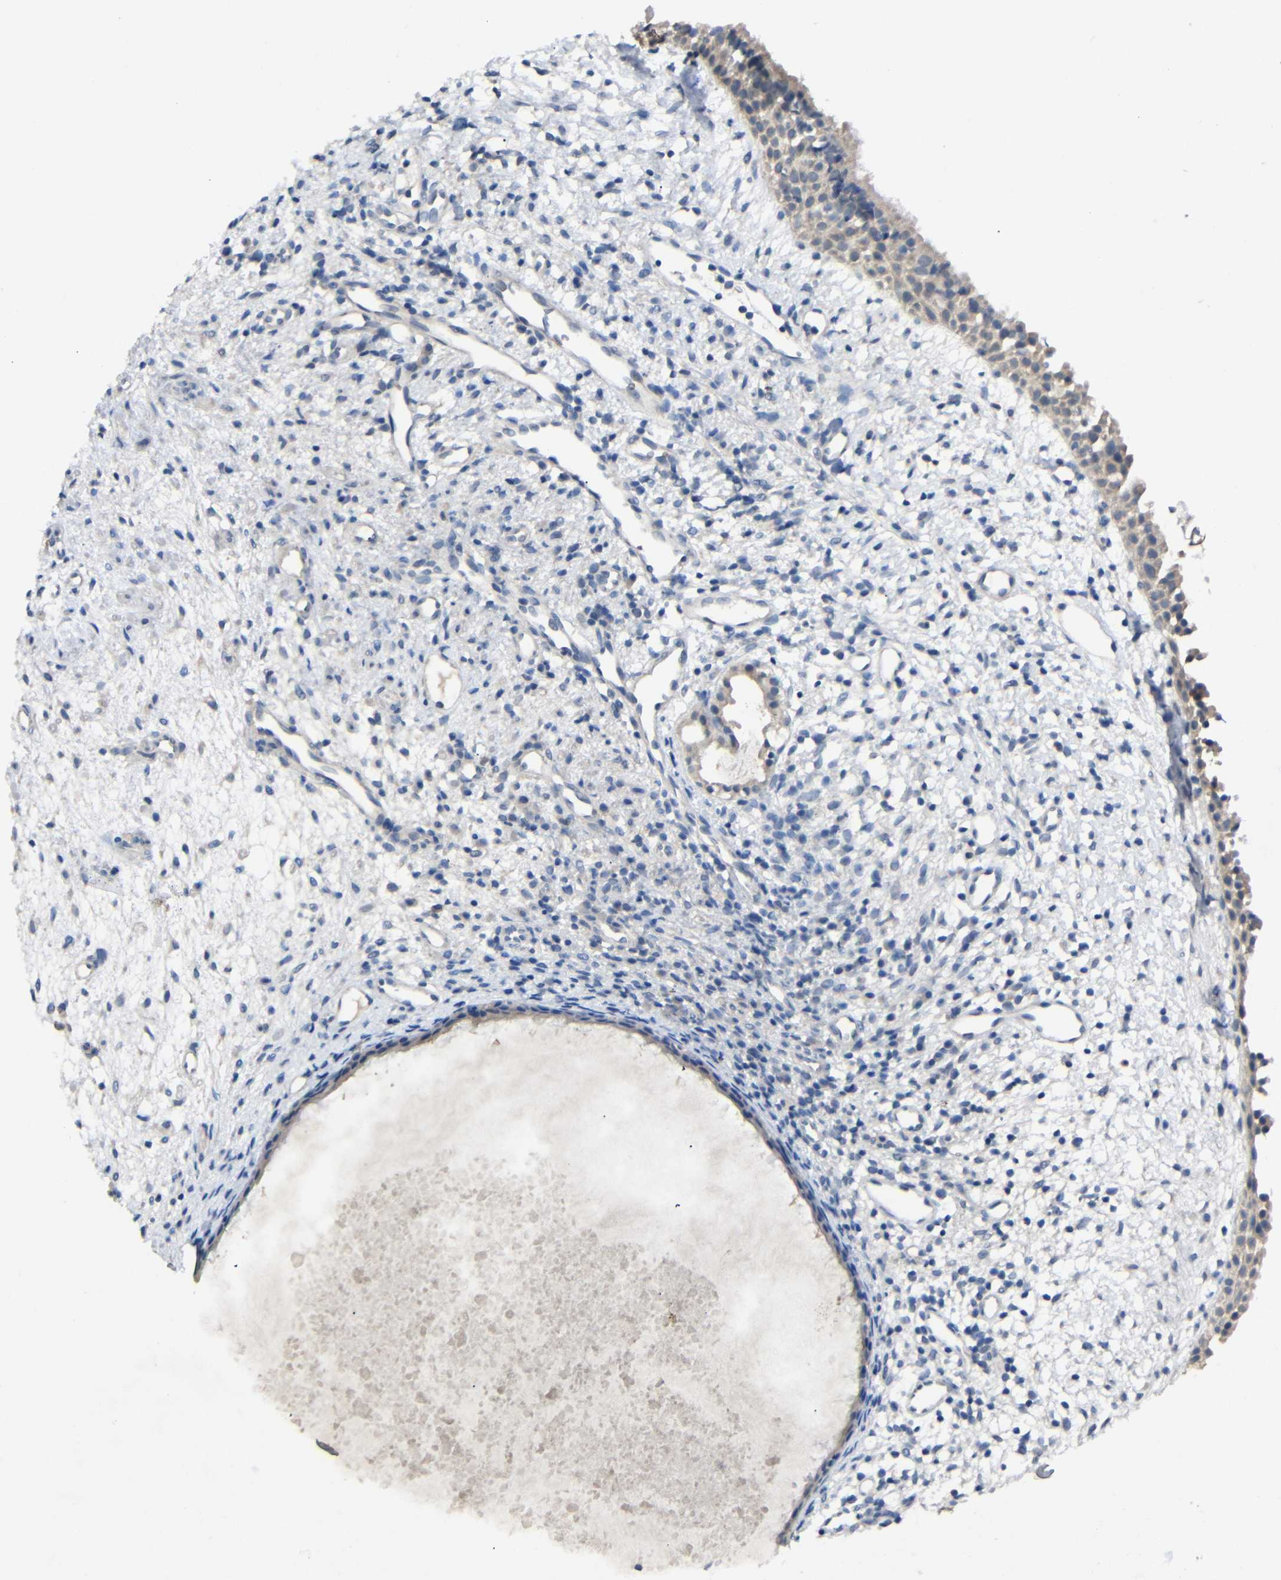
{"staining": {"intensity": "weak", "quantity": ">75%", "location": "cytoplasmic/membranous"}, "tissue": "nasopharynx", "cell_type": "Respiratory epithelial cells", "image_type": "normal", "snomed": [{"axis": "morphology", "description": "Normal tissue, NOS"}, {"axis": "topography", "description": "Nasopharynx"}], "caption": "Immunohistochemical staining of unremarkable nasopharynx shows >75% levels of weak cytoplasmic/membranous protein expression in approximately >75% of respiratory epithelial cells.", "gene": "HNF1A", "patient": {"sex": "male", "age": 22}}